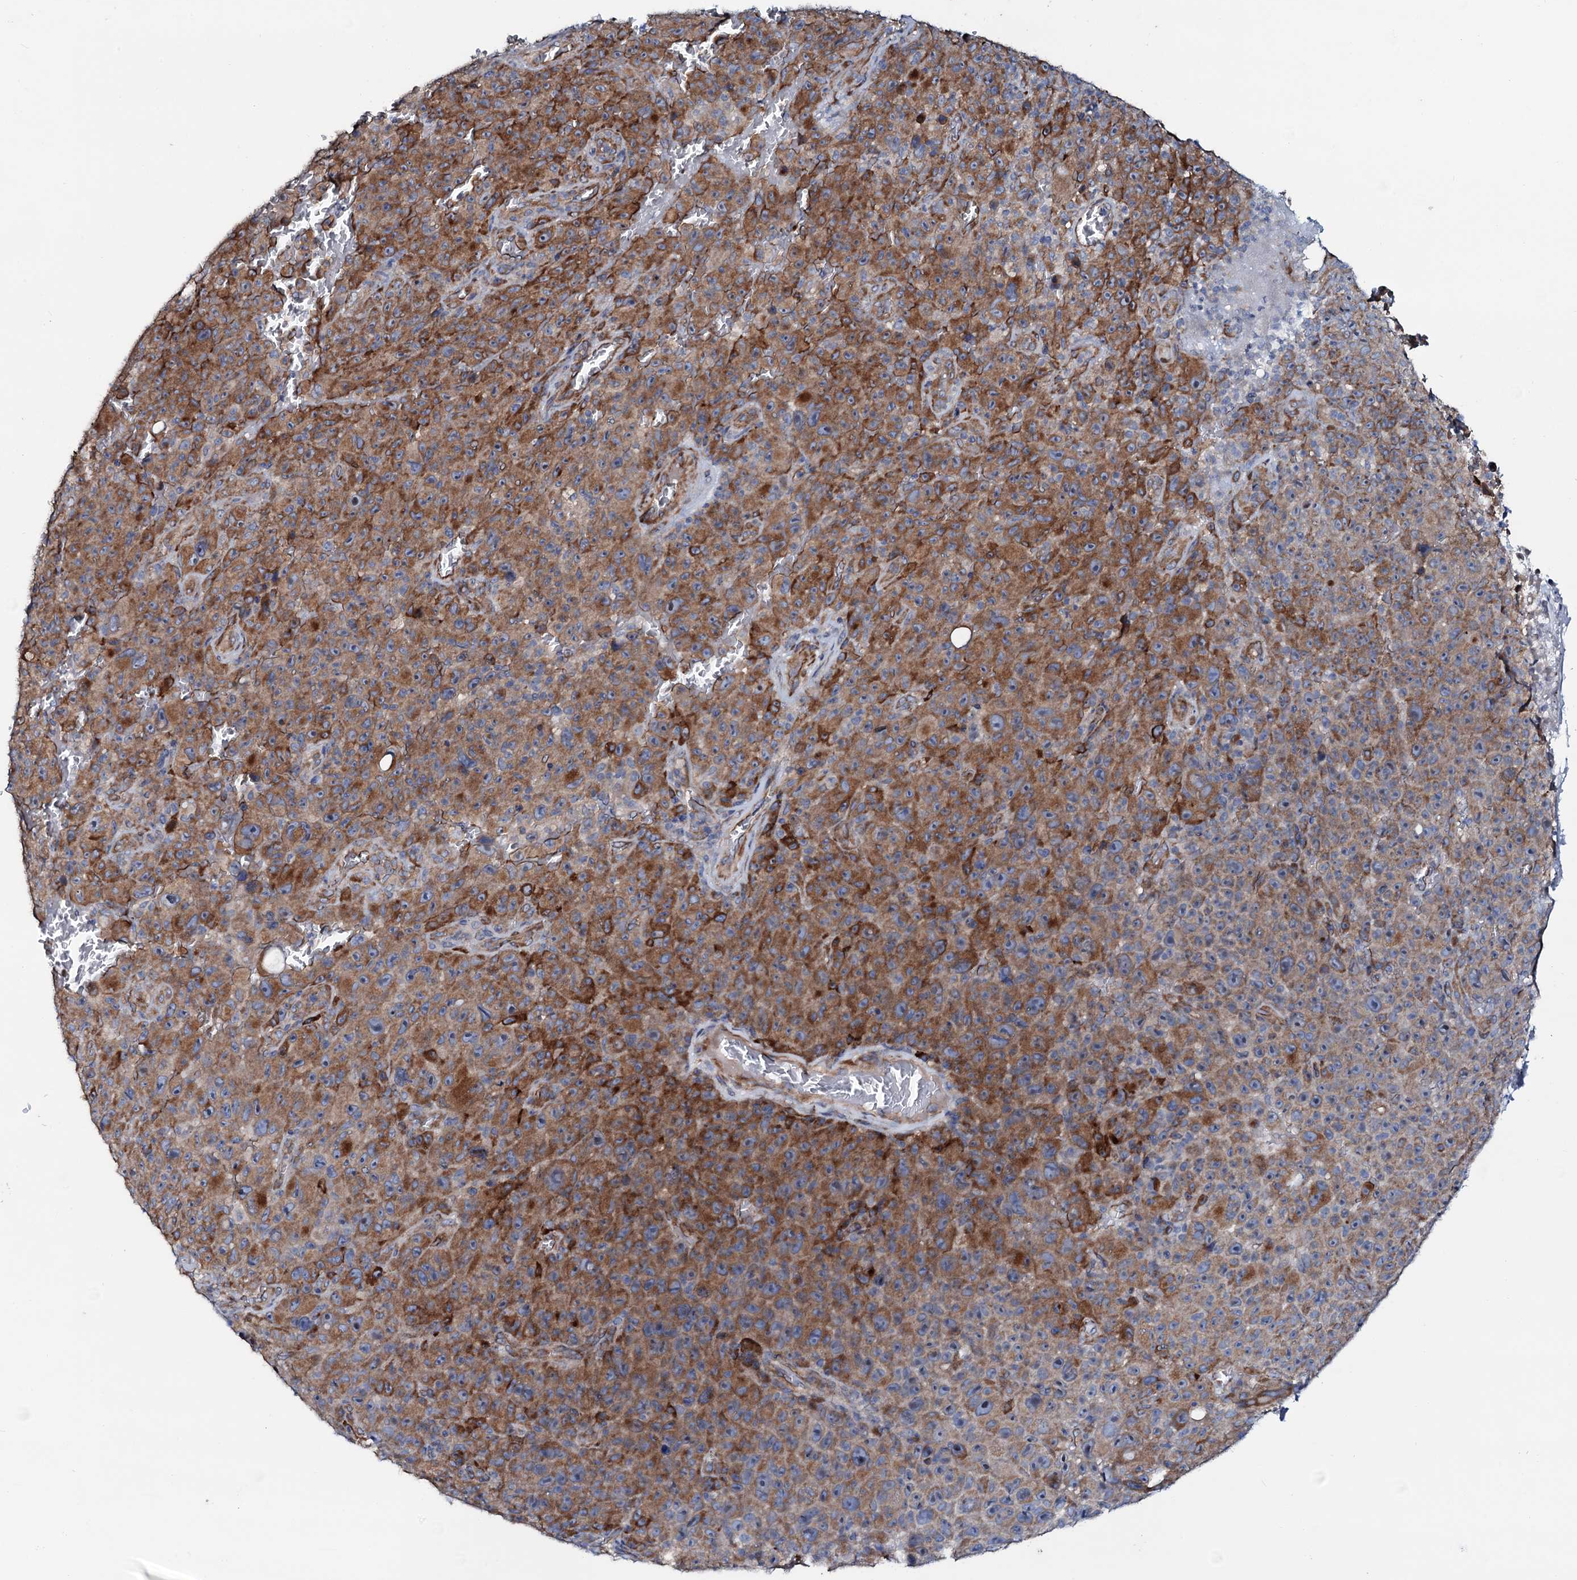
{"staining": {"intensity": "strong", "quantity": ">75%", "location": "cytoplasmic/membranous"}, "tissue": "melanoma", "cell_type": "Tumor cells", "image_type": "cancer", "snomed": [{"axis": "morphology", "description": "Malignant melanoma, NOS"}, {"axis": "topography", "description": "Skin"}], "caption": "Human melanoma stained with a brown dye exhibits strong cytoplasmic/membranous positive positivity in approximately >75% of tumor cells.", "gene": "STARD13", "patient": {"sex": "female", "age": 82}}